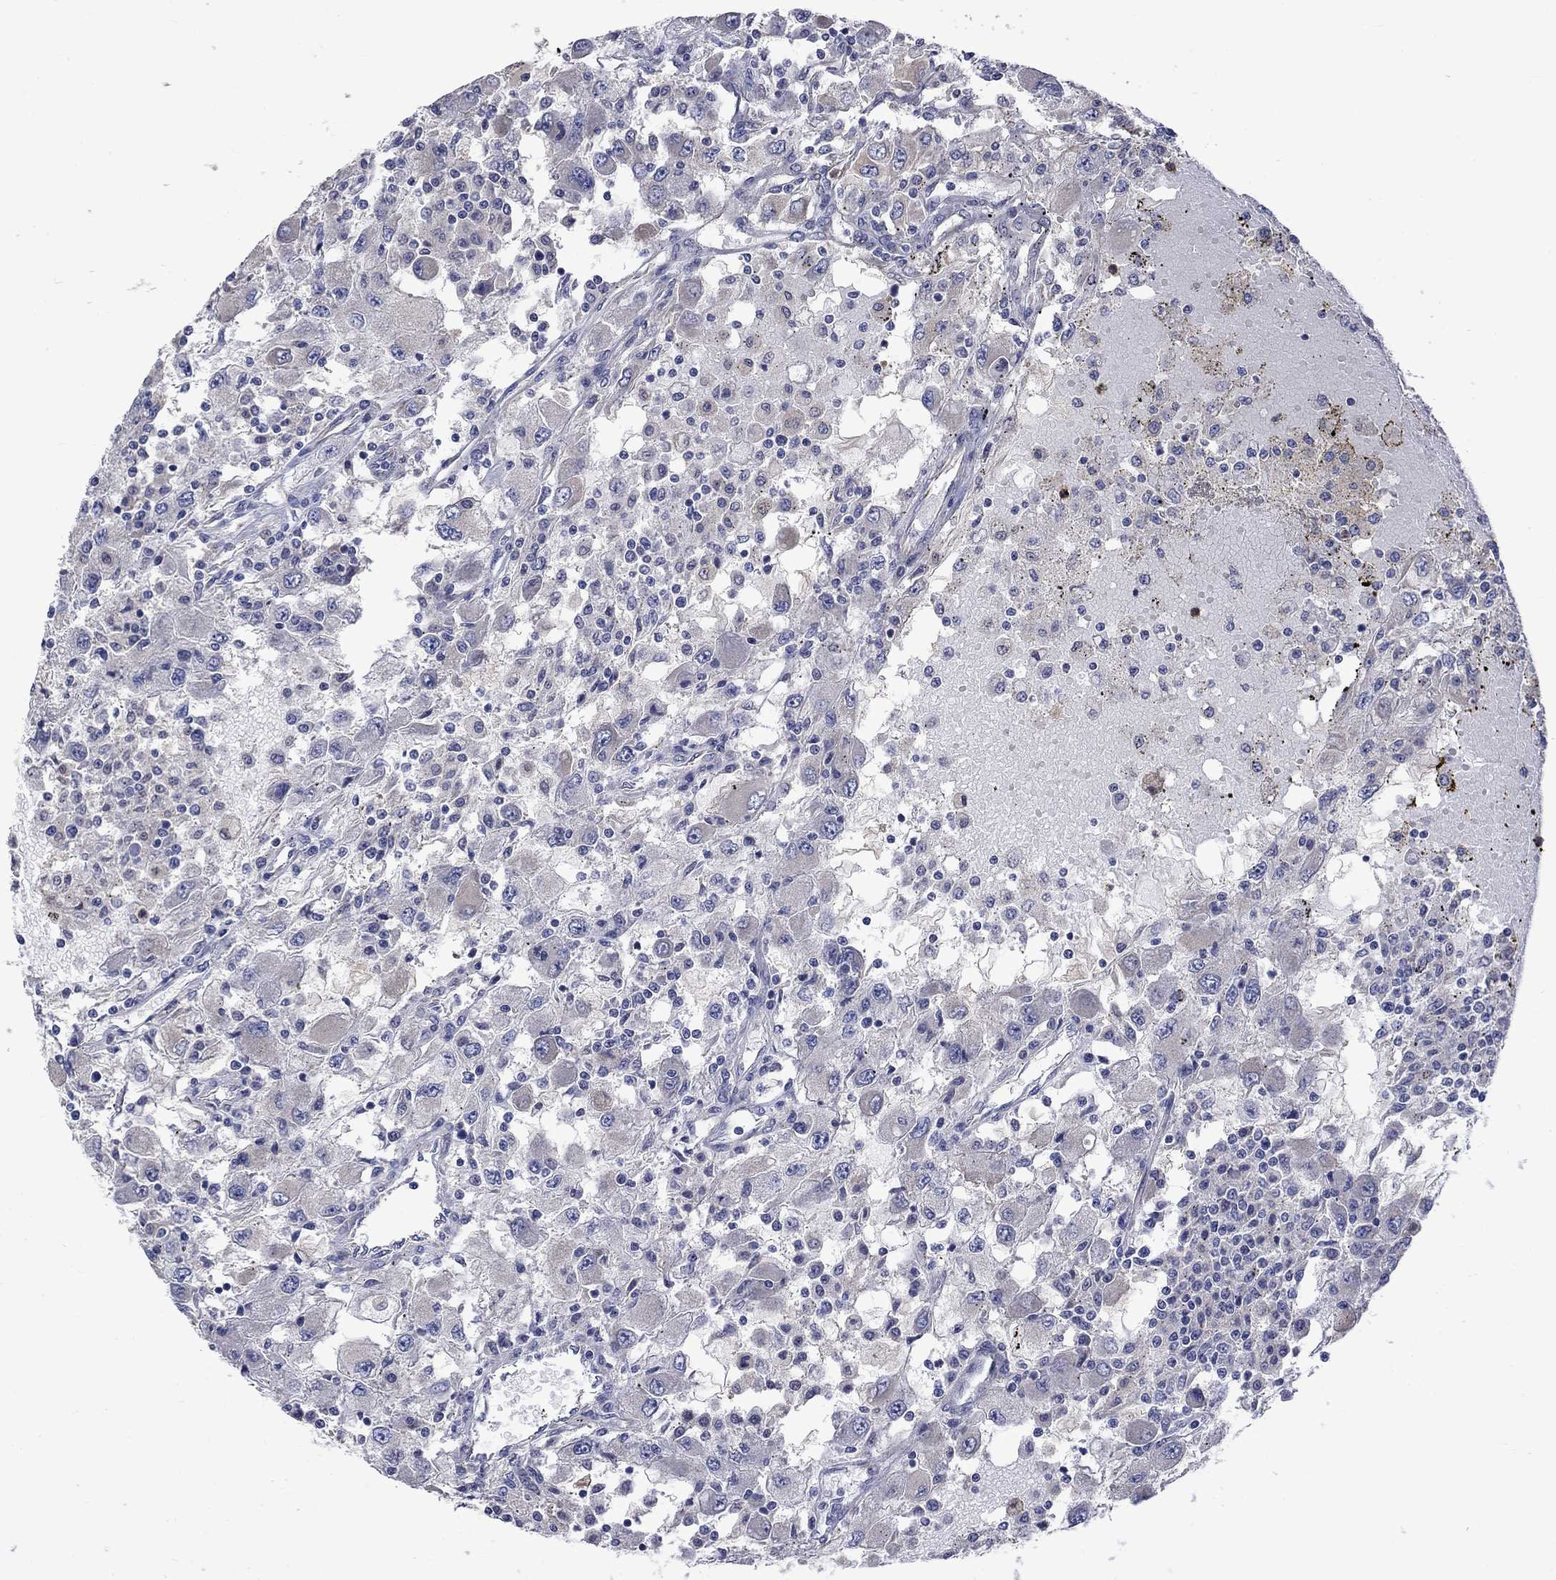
{"staining": {"intensity": "negative", "quantity": "none", "location": "none"}, "tissue": "renal cancer", "cell_type": "Tumor cells", "image_type": "cancer", "snomed": [{"axis": "morphology", "description": "Adenocarcinoma, NOS"}, {"axis": "topography", "description": "Kidney"}], "caption": "Tumor cells are negative for brown protein staining in renal cancer (adenocarcinoma). The staining was performed using DAB (3,3'-diaminobenzidine) to visualize the protein expression in brown, while the nuclei were stained in blue with hematoxylin (Magnification: 20x).", "gene": "CAMKK2", "patient": {"sex": "female", "age": 67}}